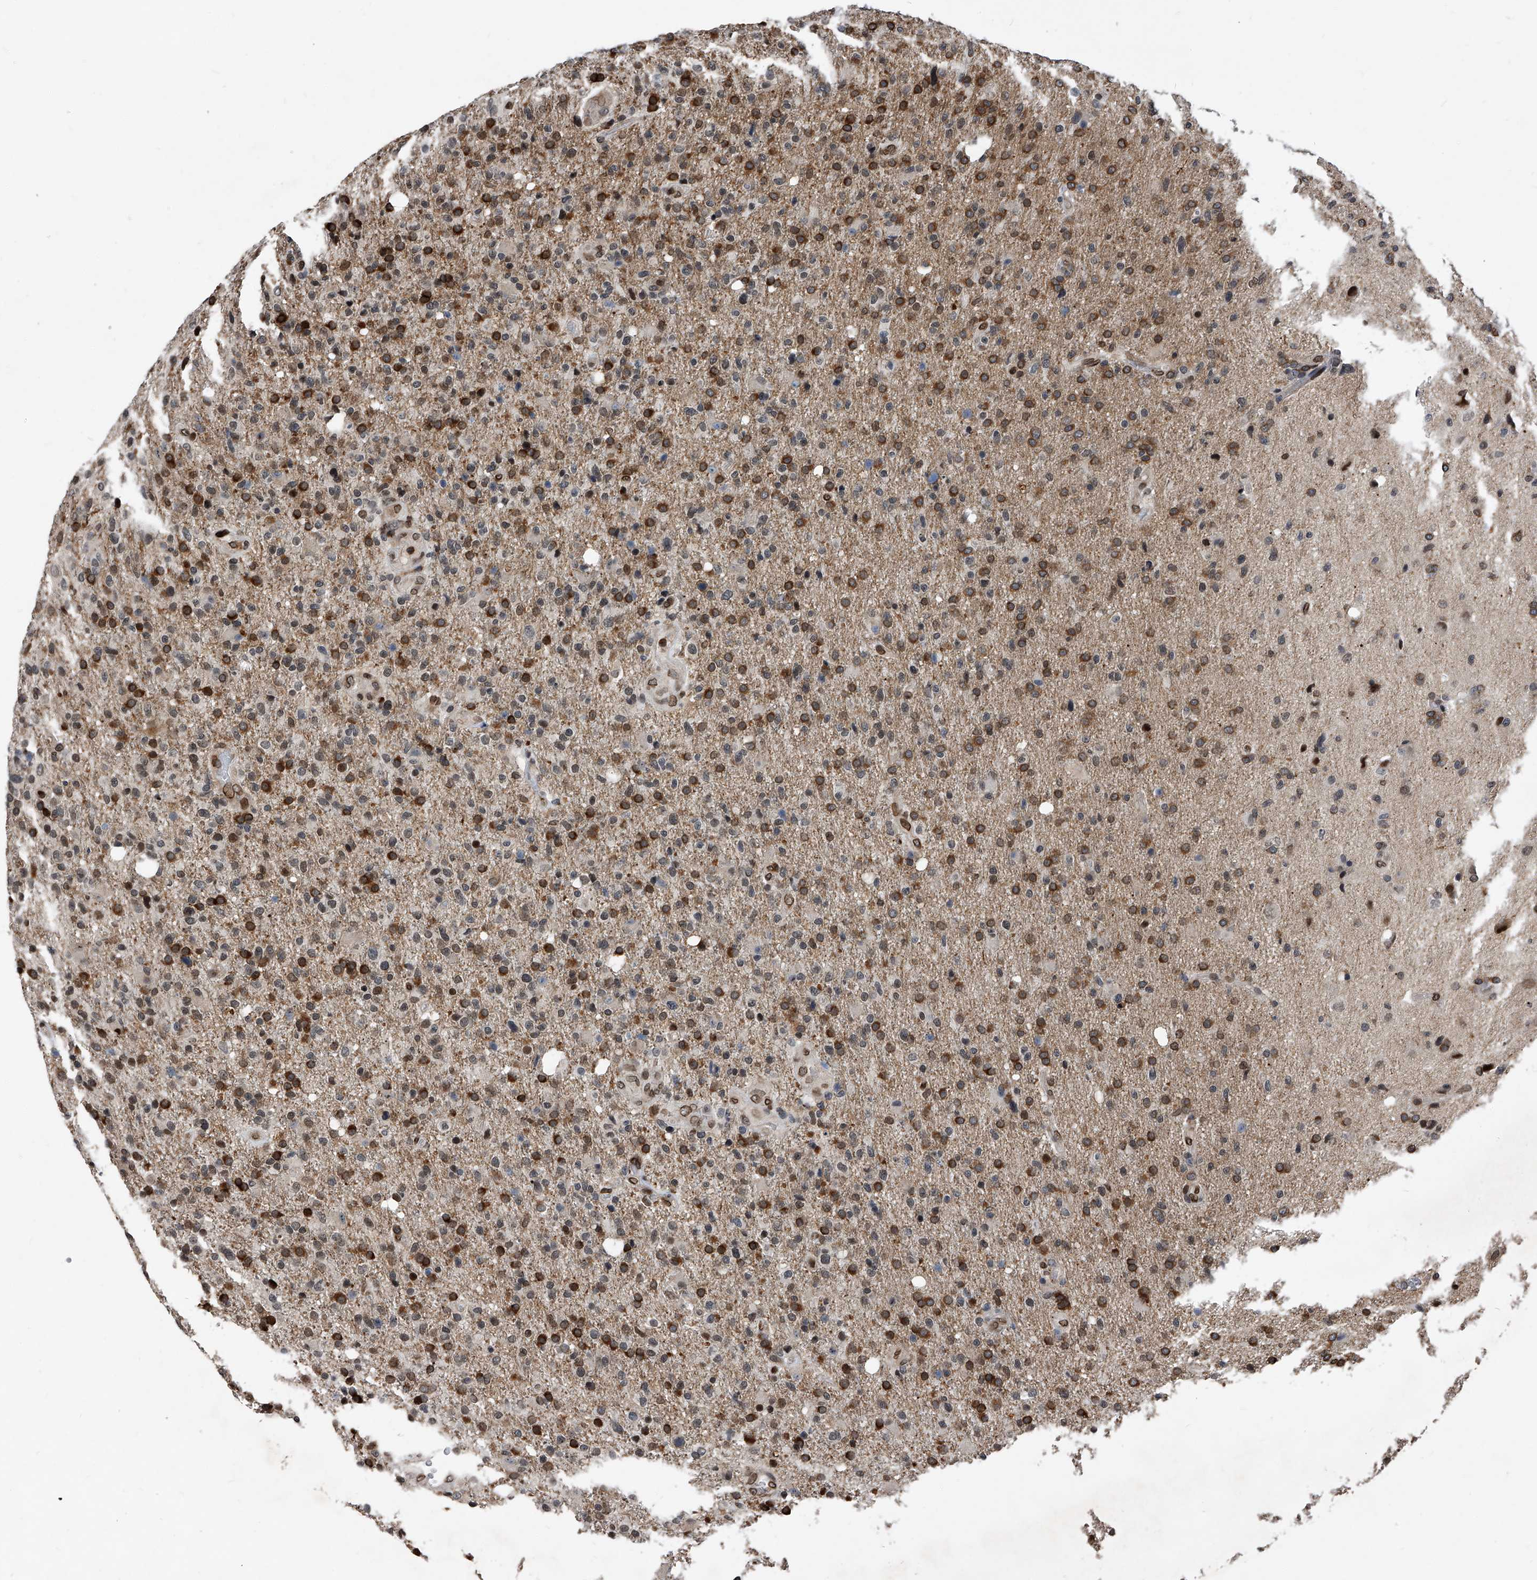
{"staining": {"intensity": "moderate", "quantity": "25%-75%", "location": "cytoplasmic/membranous,nuclear"}, "tissue": "glioma", "cell_type": "Tumor cells", "image_type": "cancer", "snomed": [{"axis": "morphology", "description": "Glioma, malignant, High grade"}, {"axis": "topography", "description": "Brain"}], "caption": "This photomicrograph demonstrates immunohistochemistry (IHC) staining of malignant glioma (high-grade), with medium moderate cytoplasmic/membranous and nuclear expression in approximately 25%-75% of tumor cells.", "gene": "PHF20", "patient": {"sex": "male", "age": 72}}